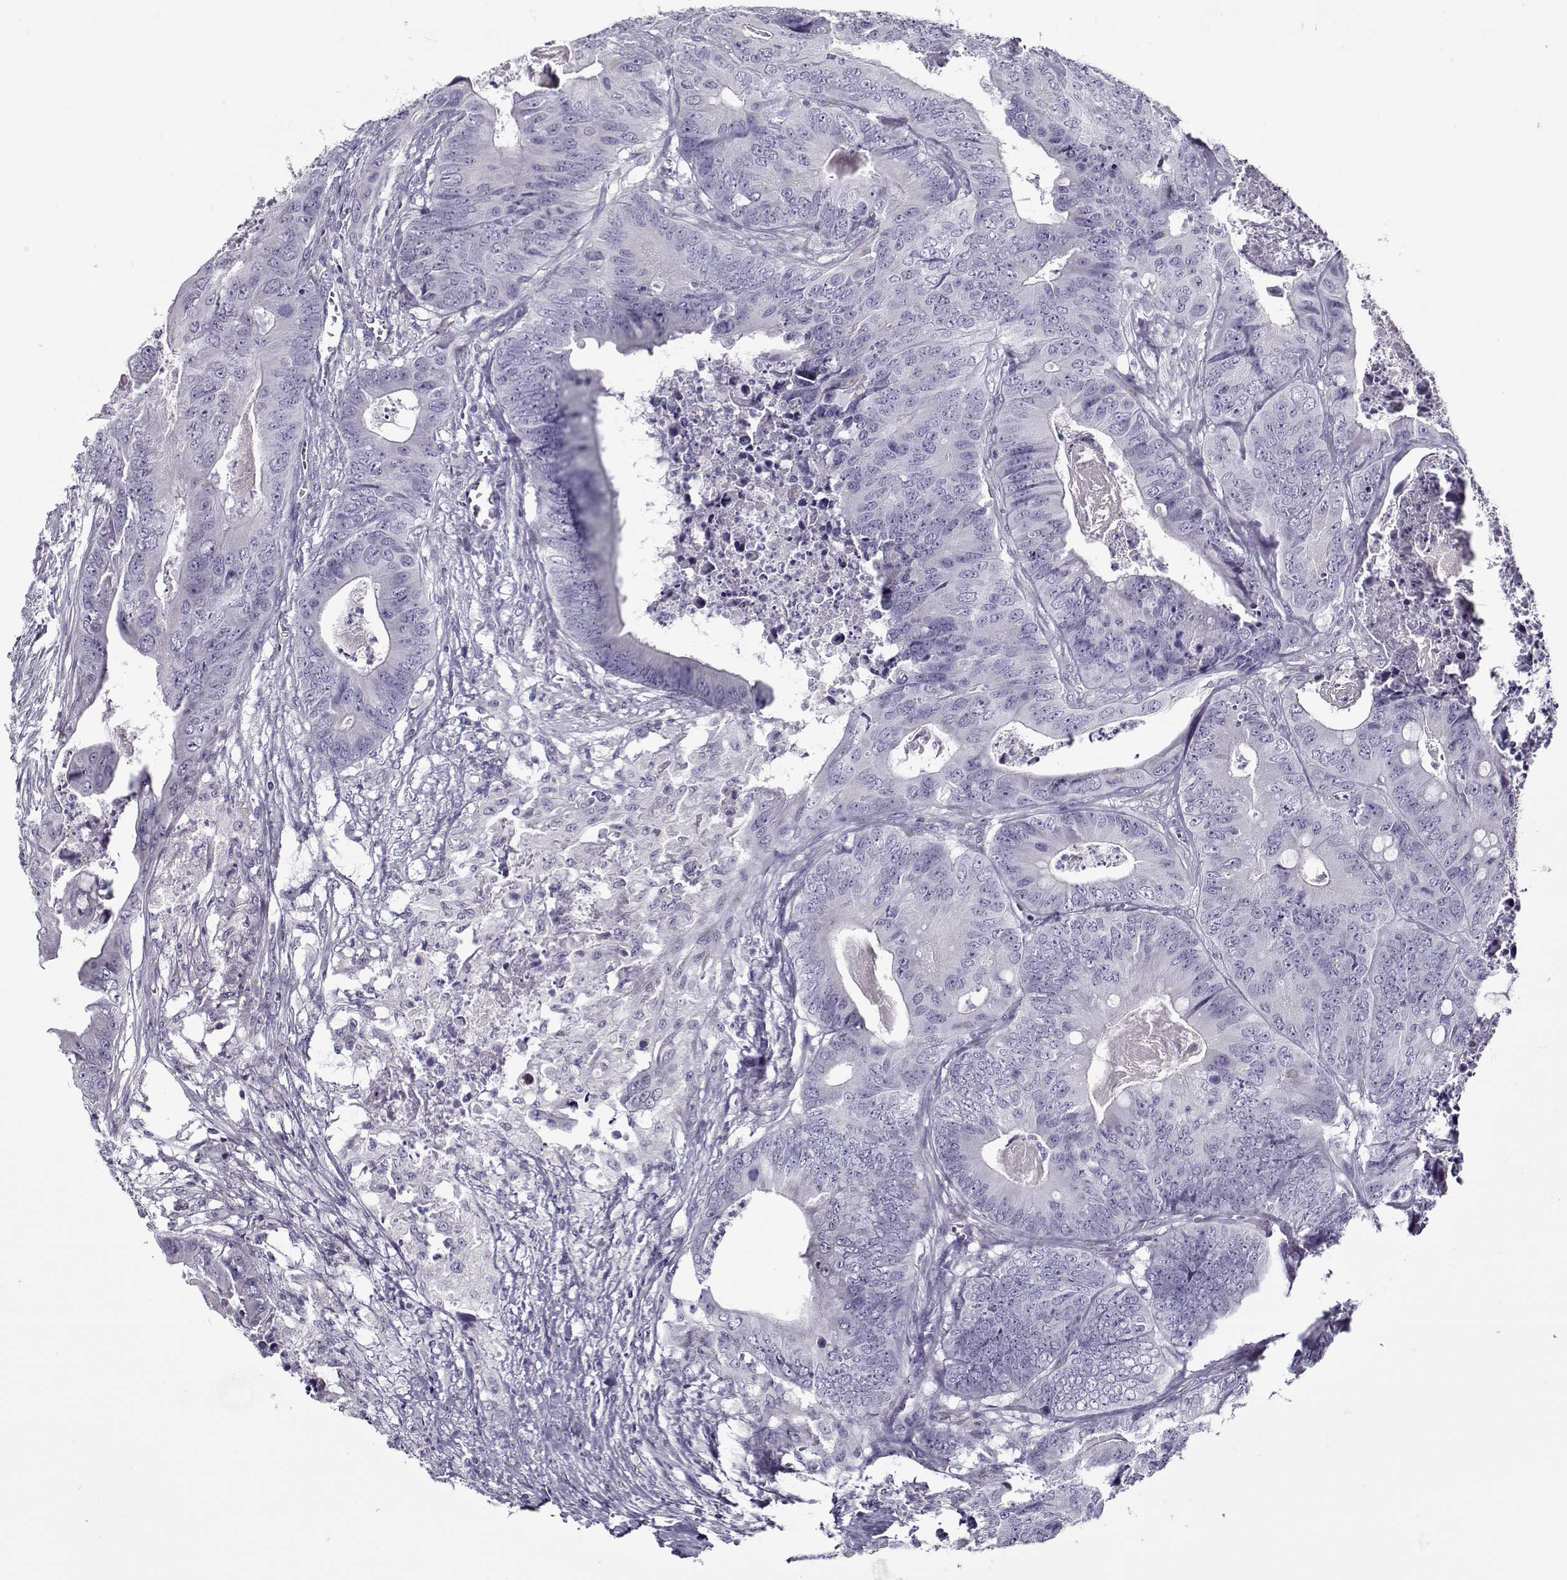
{"staining": {"intensity": "negative", "quantity": "none", "location": "none"}, "tissue": "colorectal cancer", "cell_type": "Tumor cells", "image_type": "cancer", "snomed": [{"axis": "morphology", "description": "Adenocarcinoma, NOS"}, {"axis": "topography", "description": "Colon"}], "caption": "The micrograph demonstrates no significant expression in tumor cells of colorectal adenocarcinoma. The staining was performed using DAB to visualize the protein expression in brown, while the nuclei were stained in blue with hematoxylin (Magnification: 20x).", "gene": "GAGE2A", "patient": {"sex": "male", "age": 84}}